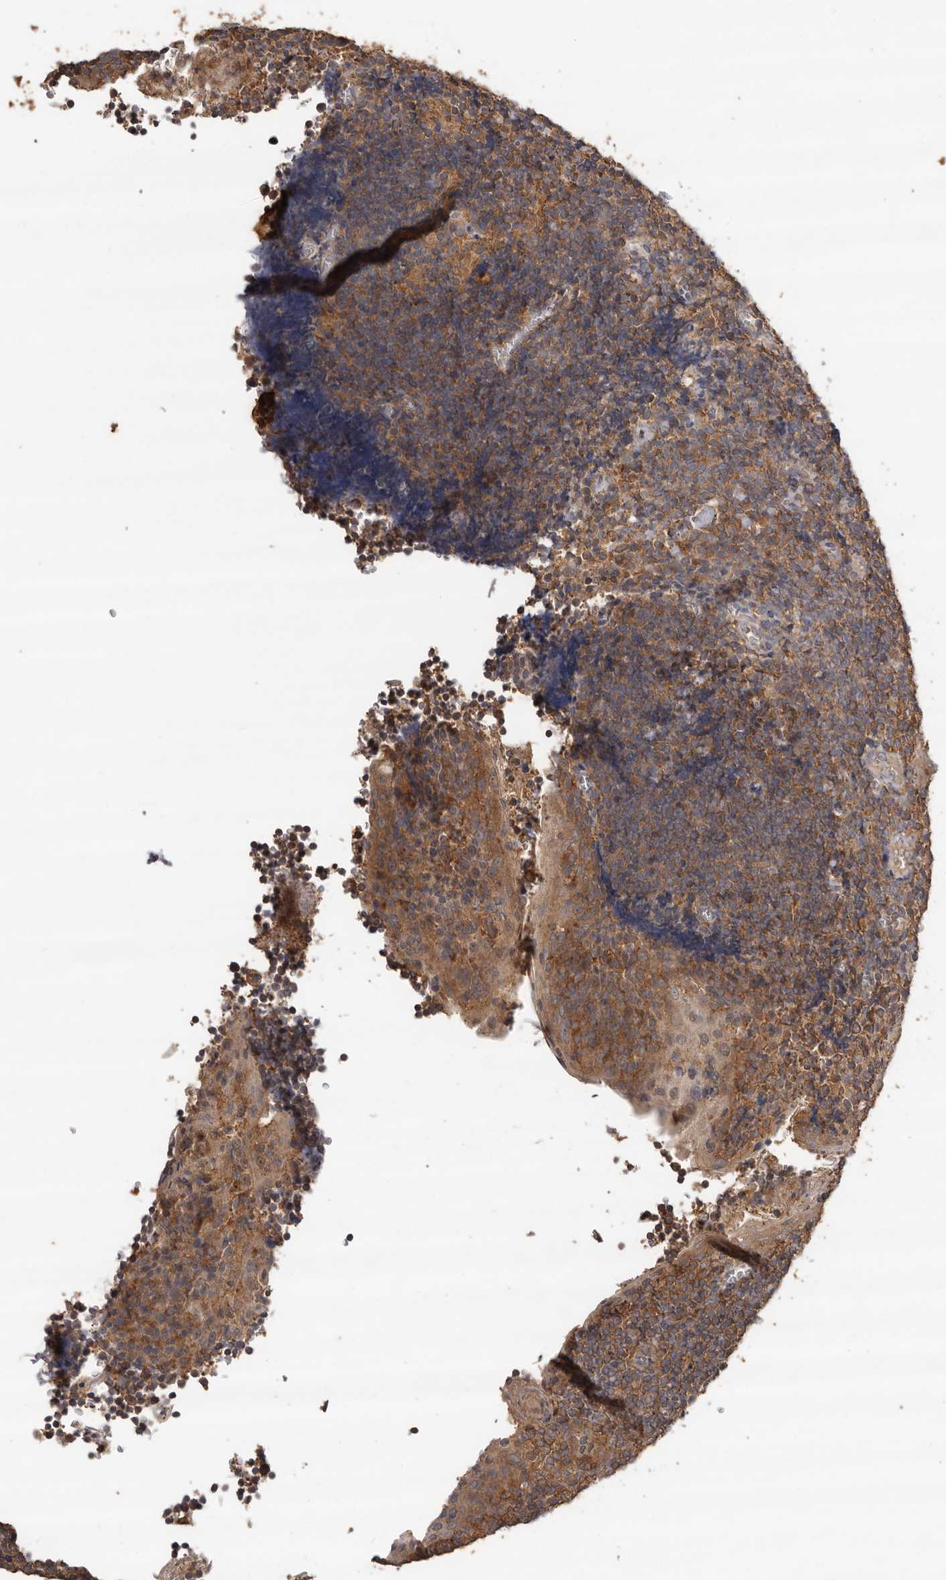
{"staining": {"intensity": "moderate", "quantity": ">75%", "location": "cytoplasmic/membranous"}, "tissue": "tonsil", "cell_type": "Germinal center cells", "image_type": "normal", "snomed": [{"axis": "morphology", "description": "Normal tissue, NOS"}, {"axis": "topography", "description": "Tonsil"}], "caption": "DAB (3,3'-diaminobenzidine) immunohistochemical staining of benign tonsil exhibits moderate cytoplasmic/membranous protein expression in approximately >75% of germinal center cells.", "gene": "RWDD1", "patient": {"sex": "male", "age": 27}}